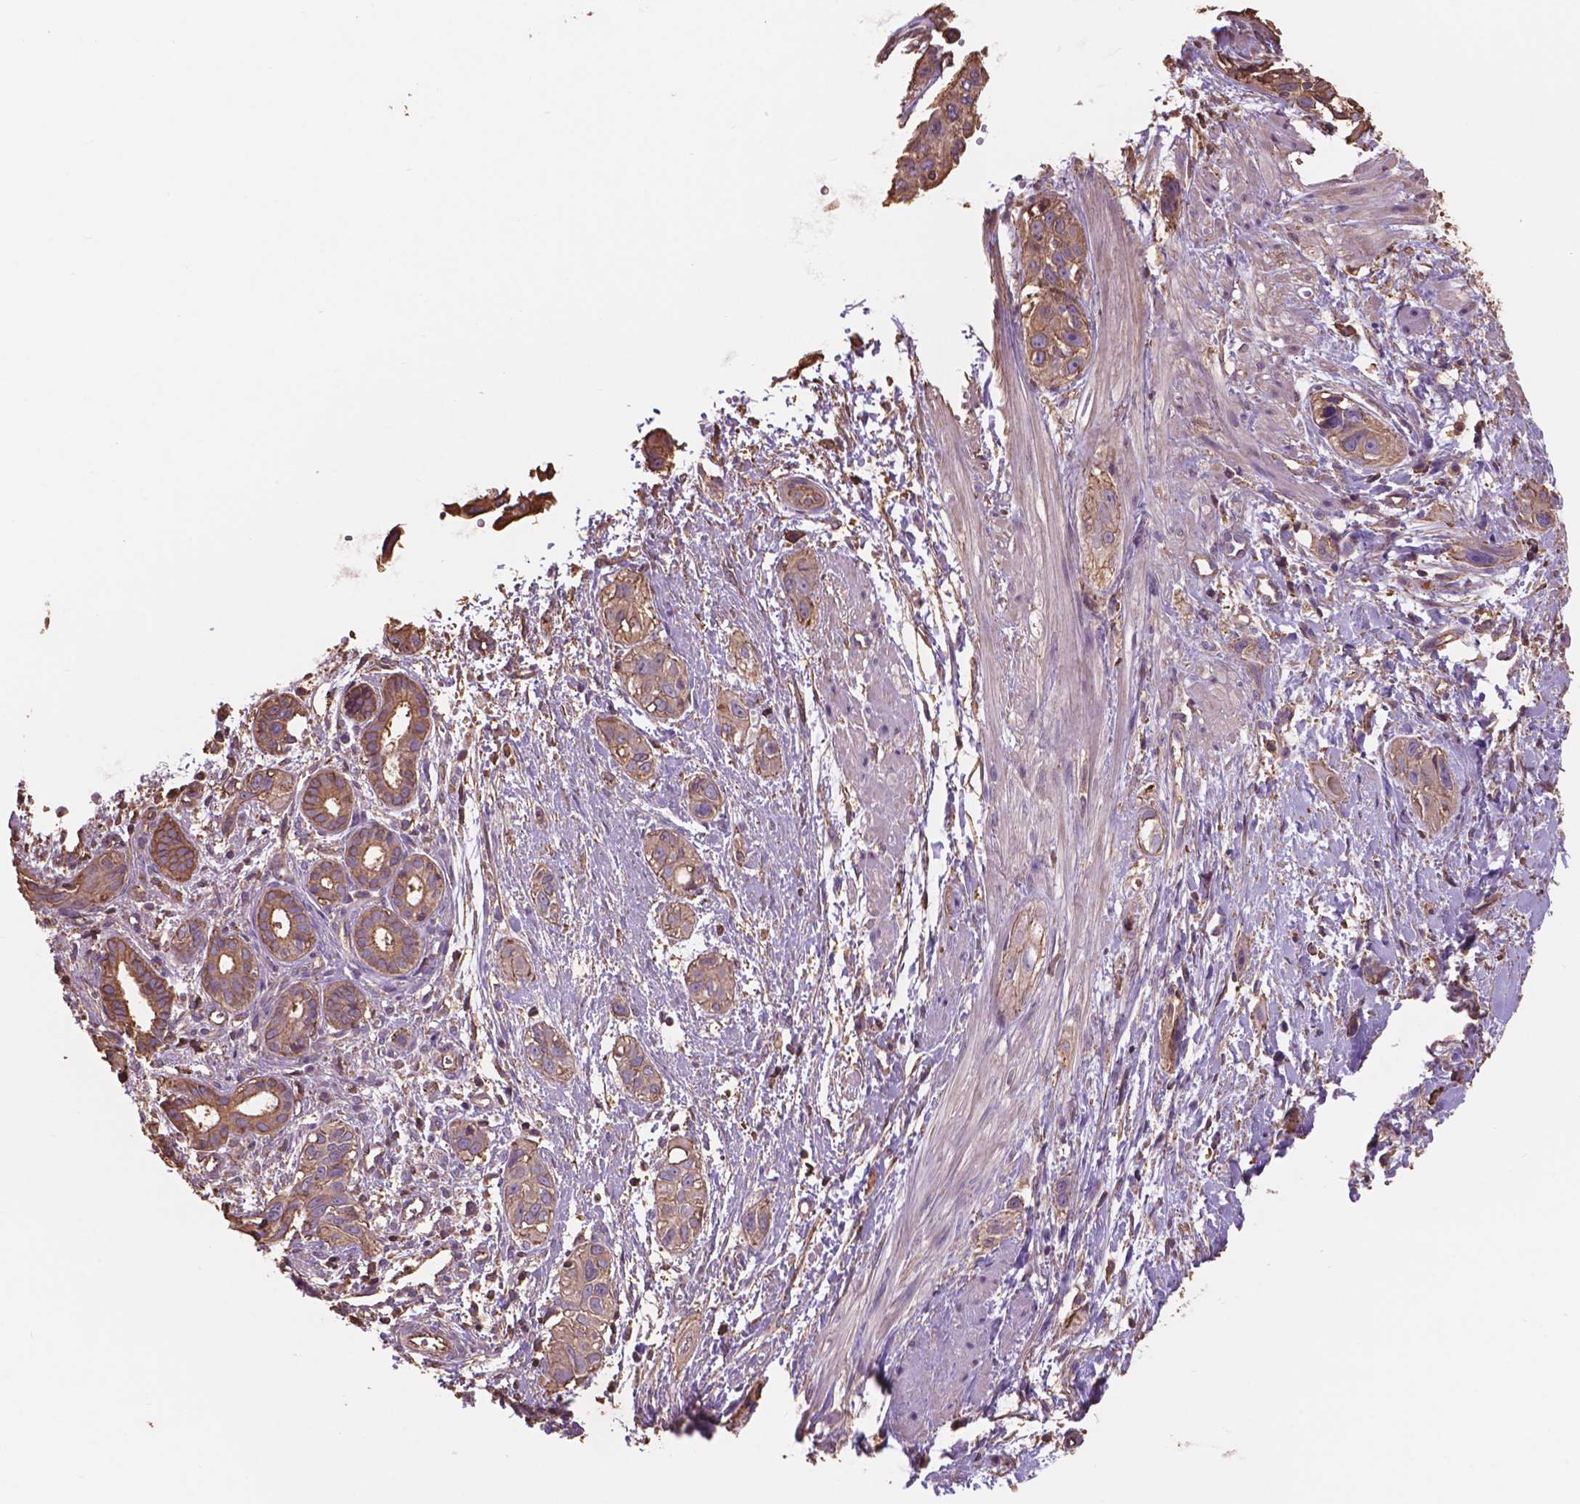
{"staining": {"intensity": "weak", "quantity": ">75%", "location": "cytoplasmic/membranous"}, "tissue": "pancreatic cancer", "cell_type": "Tumor cells", "image_type": "cancer", "snomed": [{"axis": "morphology", "description": "Adenocarcinoma, NOS"}, {"axis": "topography", "description": "Pancreas"}], "caption": "The photomicrograph reveals a brown stain indicating the presence of a protein in the cytoplasmic/membranous of tumor cells in pancreatic adenocarcinoma.", "gene": "NIPA2", "patient": {"sex": "female", "age": 55}}